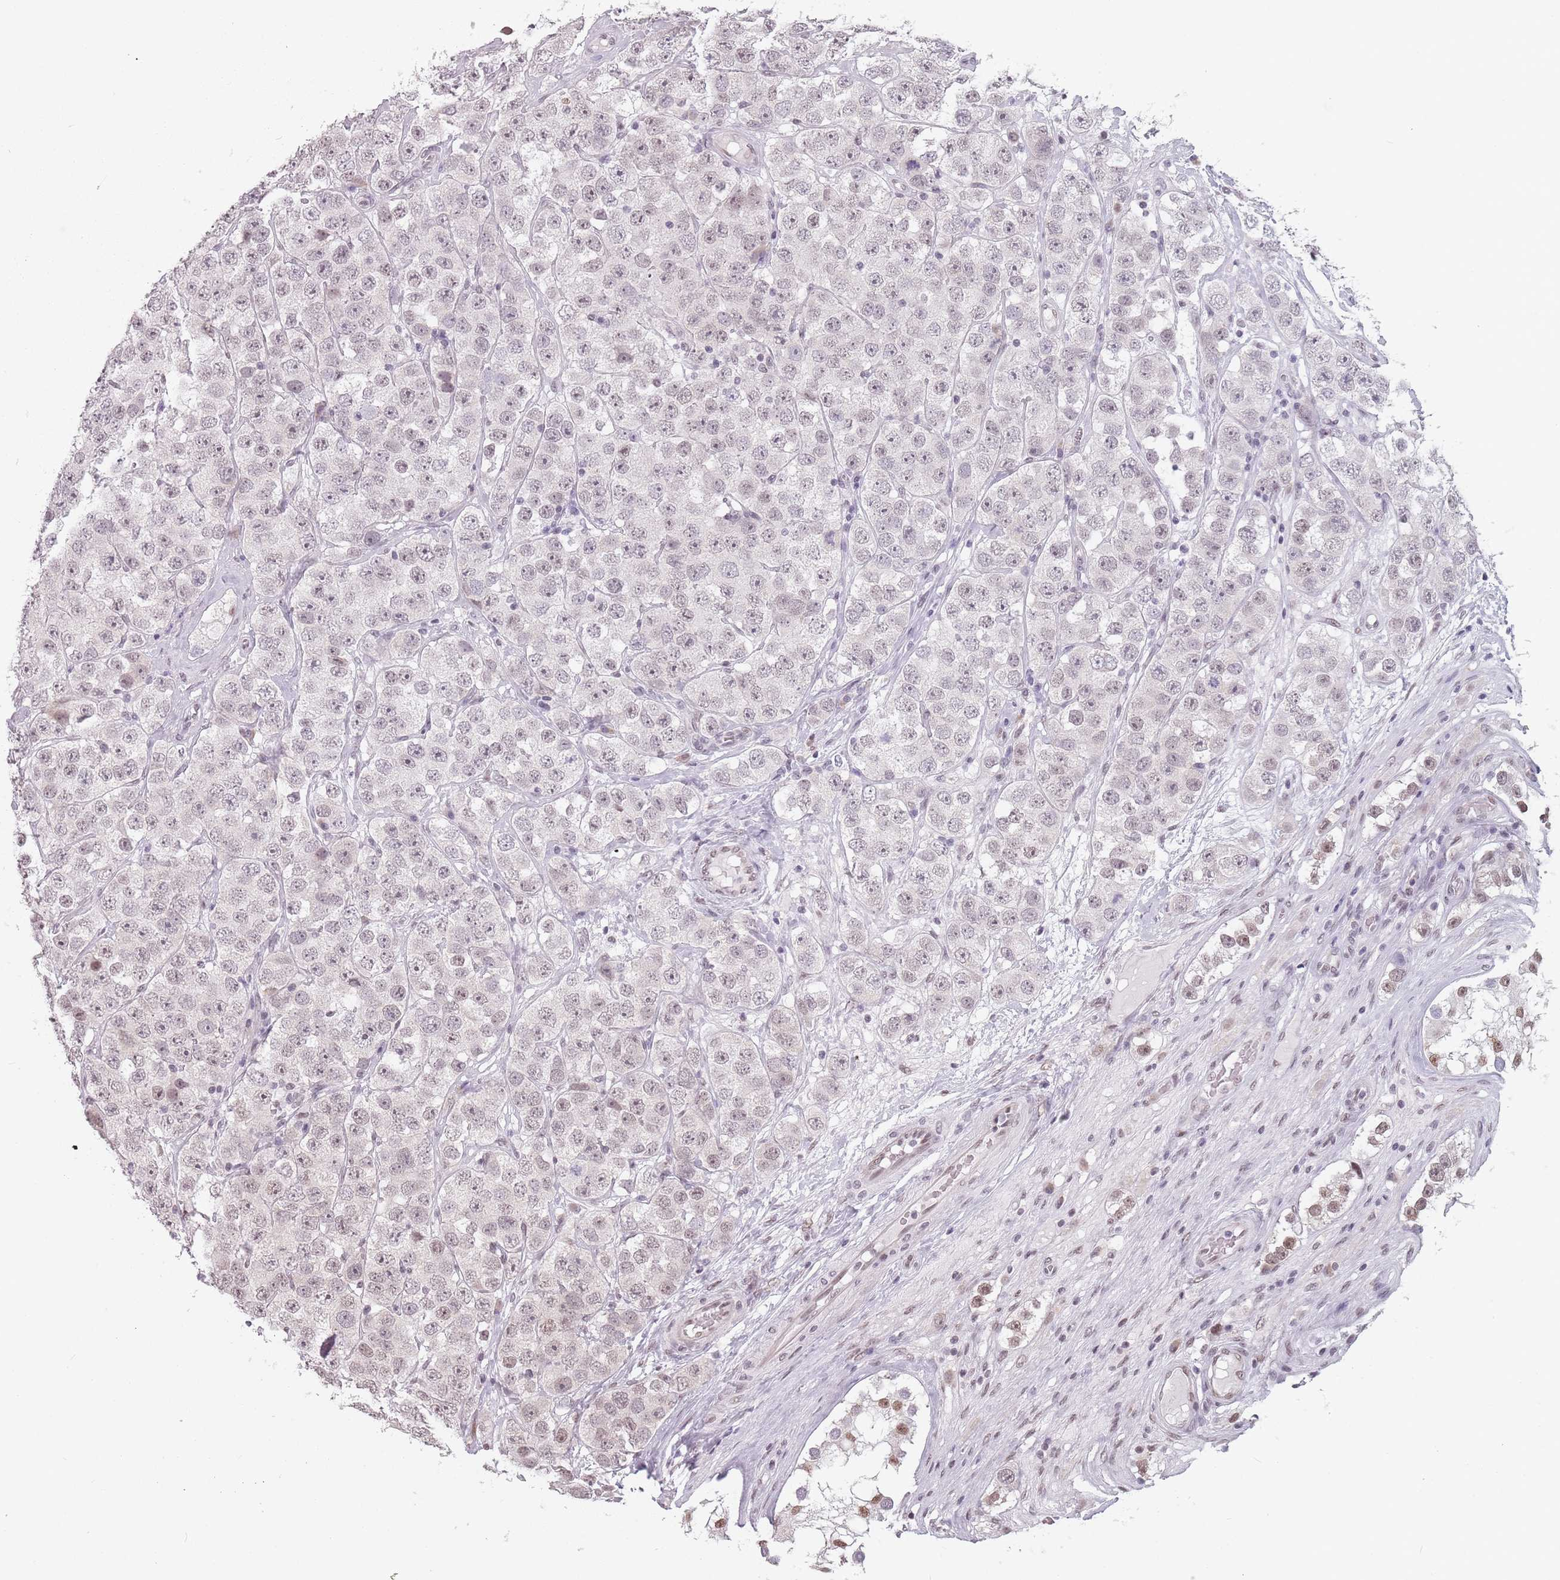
{"staining": {"intensity": "weak", "quantity": "25%-75%", "location": "nuclear"}, "tissue": "testis cancer", "cell_type": "Tumor cells", "image_type": "cancer", "snomed": [{"axis": "morphology", "description": "Seminoma, NOS"}, {"axis": "topography", "description": "Testis"}], "caption": "DAB immunohistochemical staining of human seminoma (testis) displays weak nuclear protein staining in approximately 25%-75% of tumor cells.", "gene": "PTCHD1", "patient": {"sex": "male", "age": 28}}